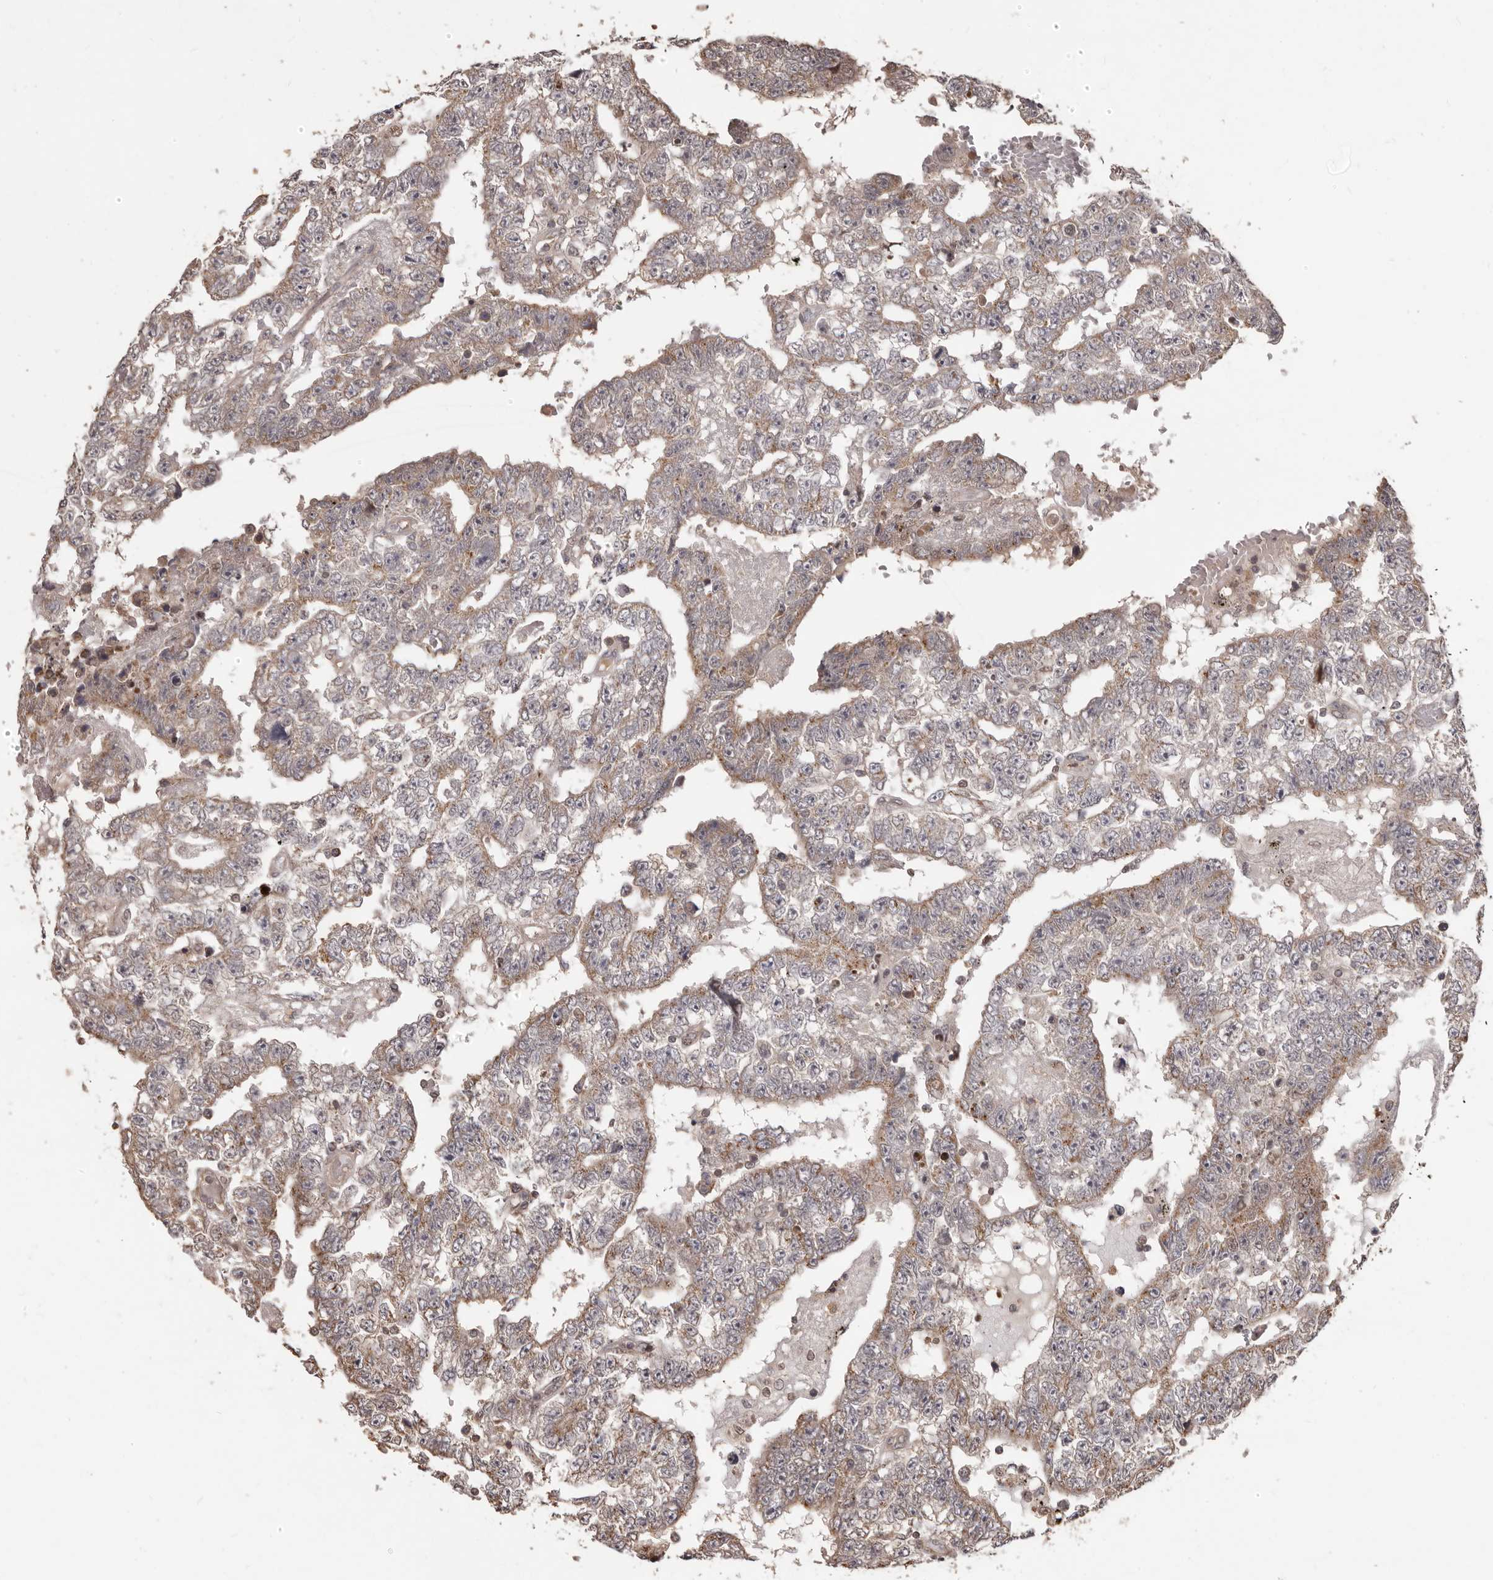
{"staining": {"intensity": "weak", "quantity": "<25%", "location": "cytoplasmic/membranous"}, "tissue": "testis cancer", "cell_type": "Tumor cells", "image_type": "cancer", "snomed": [{"axis": "morphology", "description": "Carcinoma, Embryonal, NOS"}, {"axis": "topography", "description": "Testis"}], "caption": "A high-resolution image shows immunohistochemistry (IHC) staining of testis embryonal carcinoma, which exhibits no significant staining in tumor cells.", "gene": "MTO1", "patient": {"sex": "male", "age": 25}}